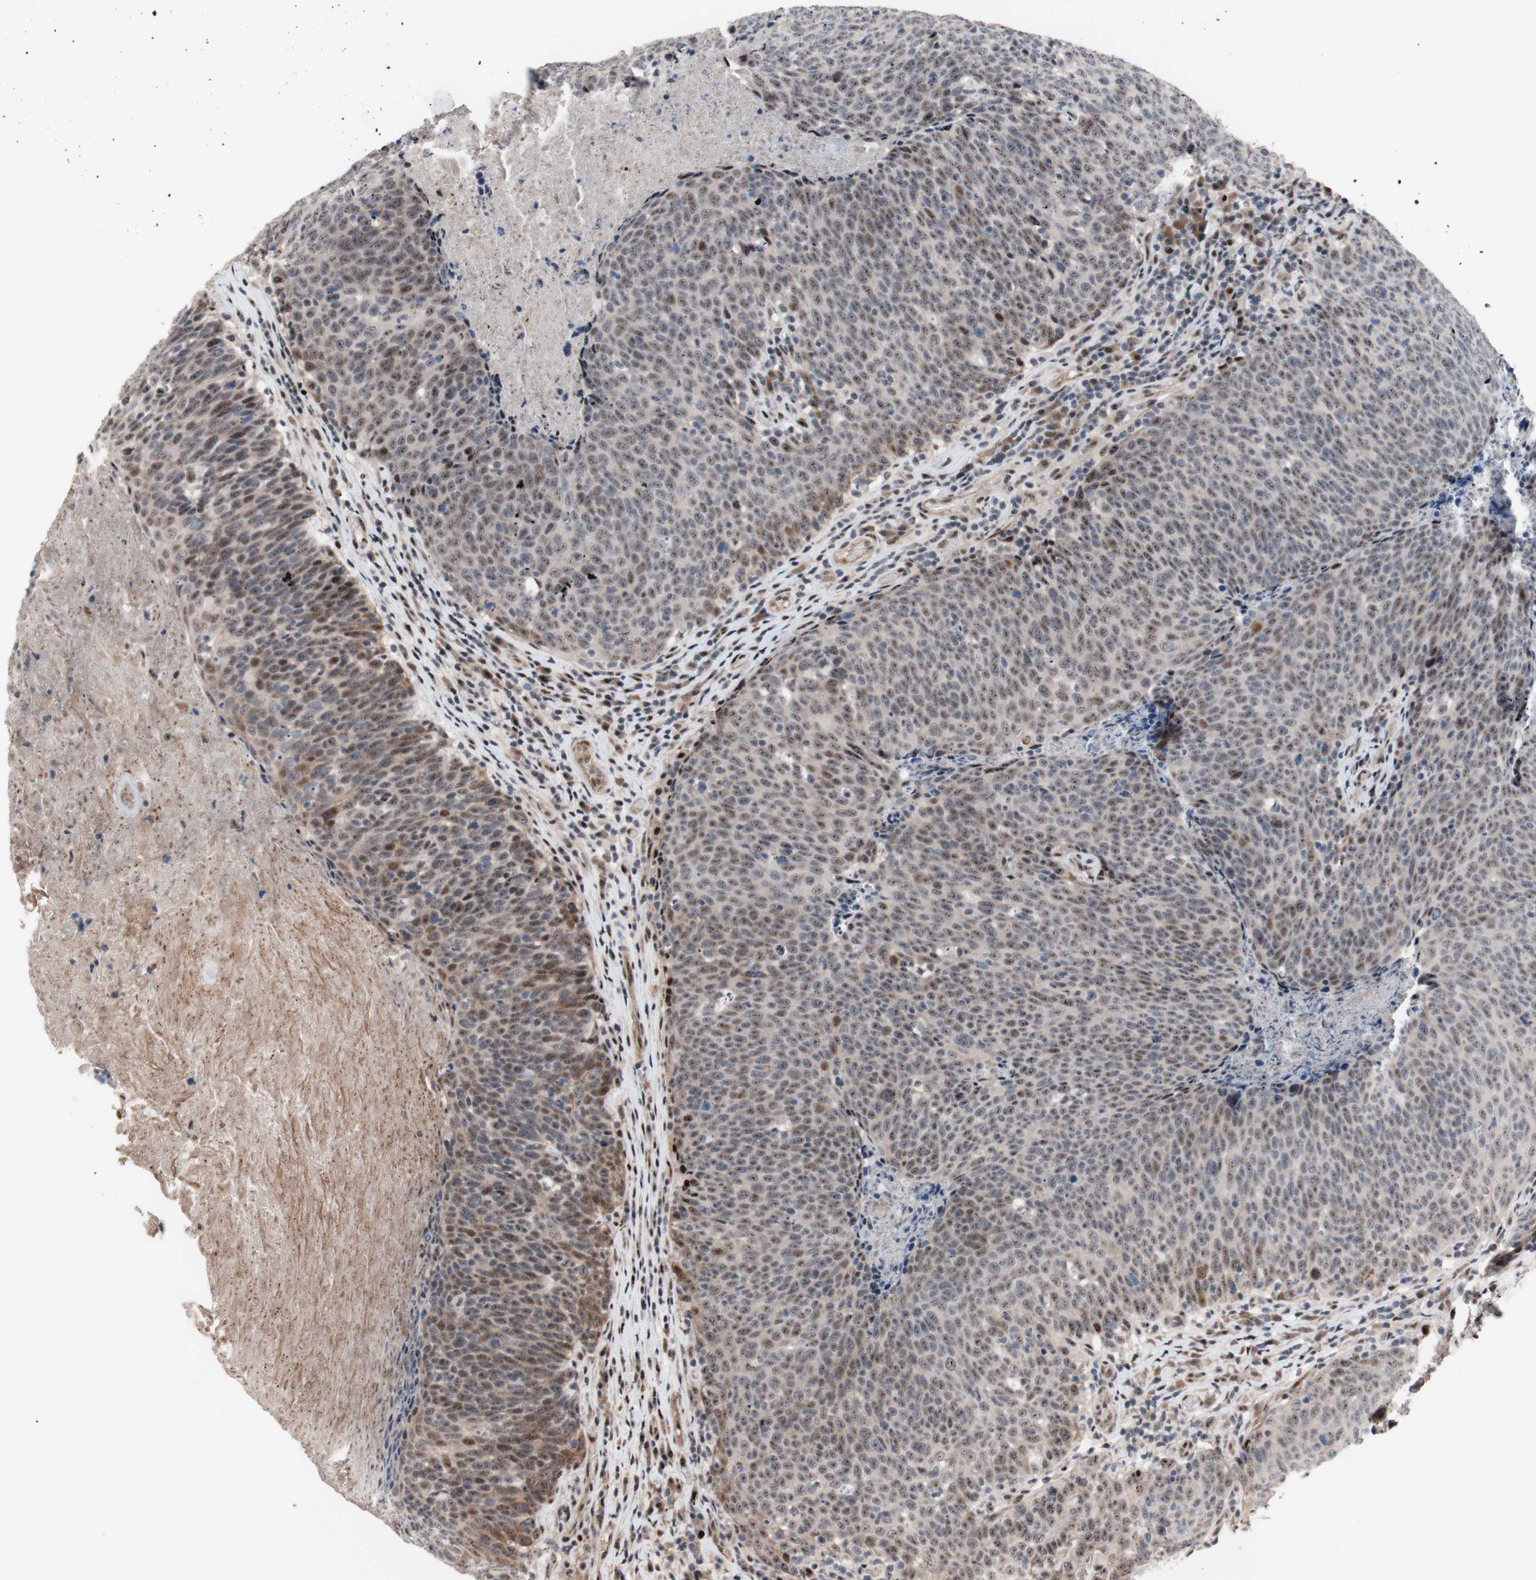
{"staining": {"intensity": "moderate", "quantity": ">75%", "location": "nuclear"}, "tissue": "head and neck cancer", "cell_type": "Tumor cells", "image_type": "cancer", "snomed": [{"axis": "morphology", "description": "Squamous cell carcinoma, NOS"}, {"axis": "morphology", "description": "Squamous cell carcinoma, metastatic, NOS"}, {"axis": "topography", "description": "Lymph node"}, {"axis": "topography", "description": "Head-Neck"}], "caption": "Immunohistochemistry (IHC) of head and neck cancer demonstrates medium levels of moderate nuclear positivity in about >75% of tumor cells.", "gene": "SOX7", "patient": {"sex": "male", "age": 62}}